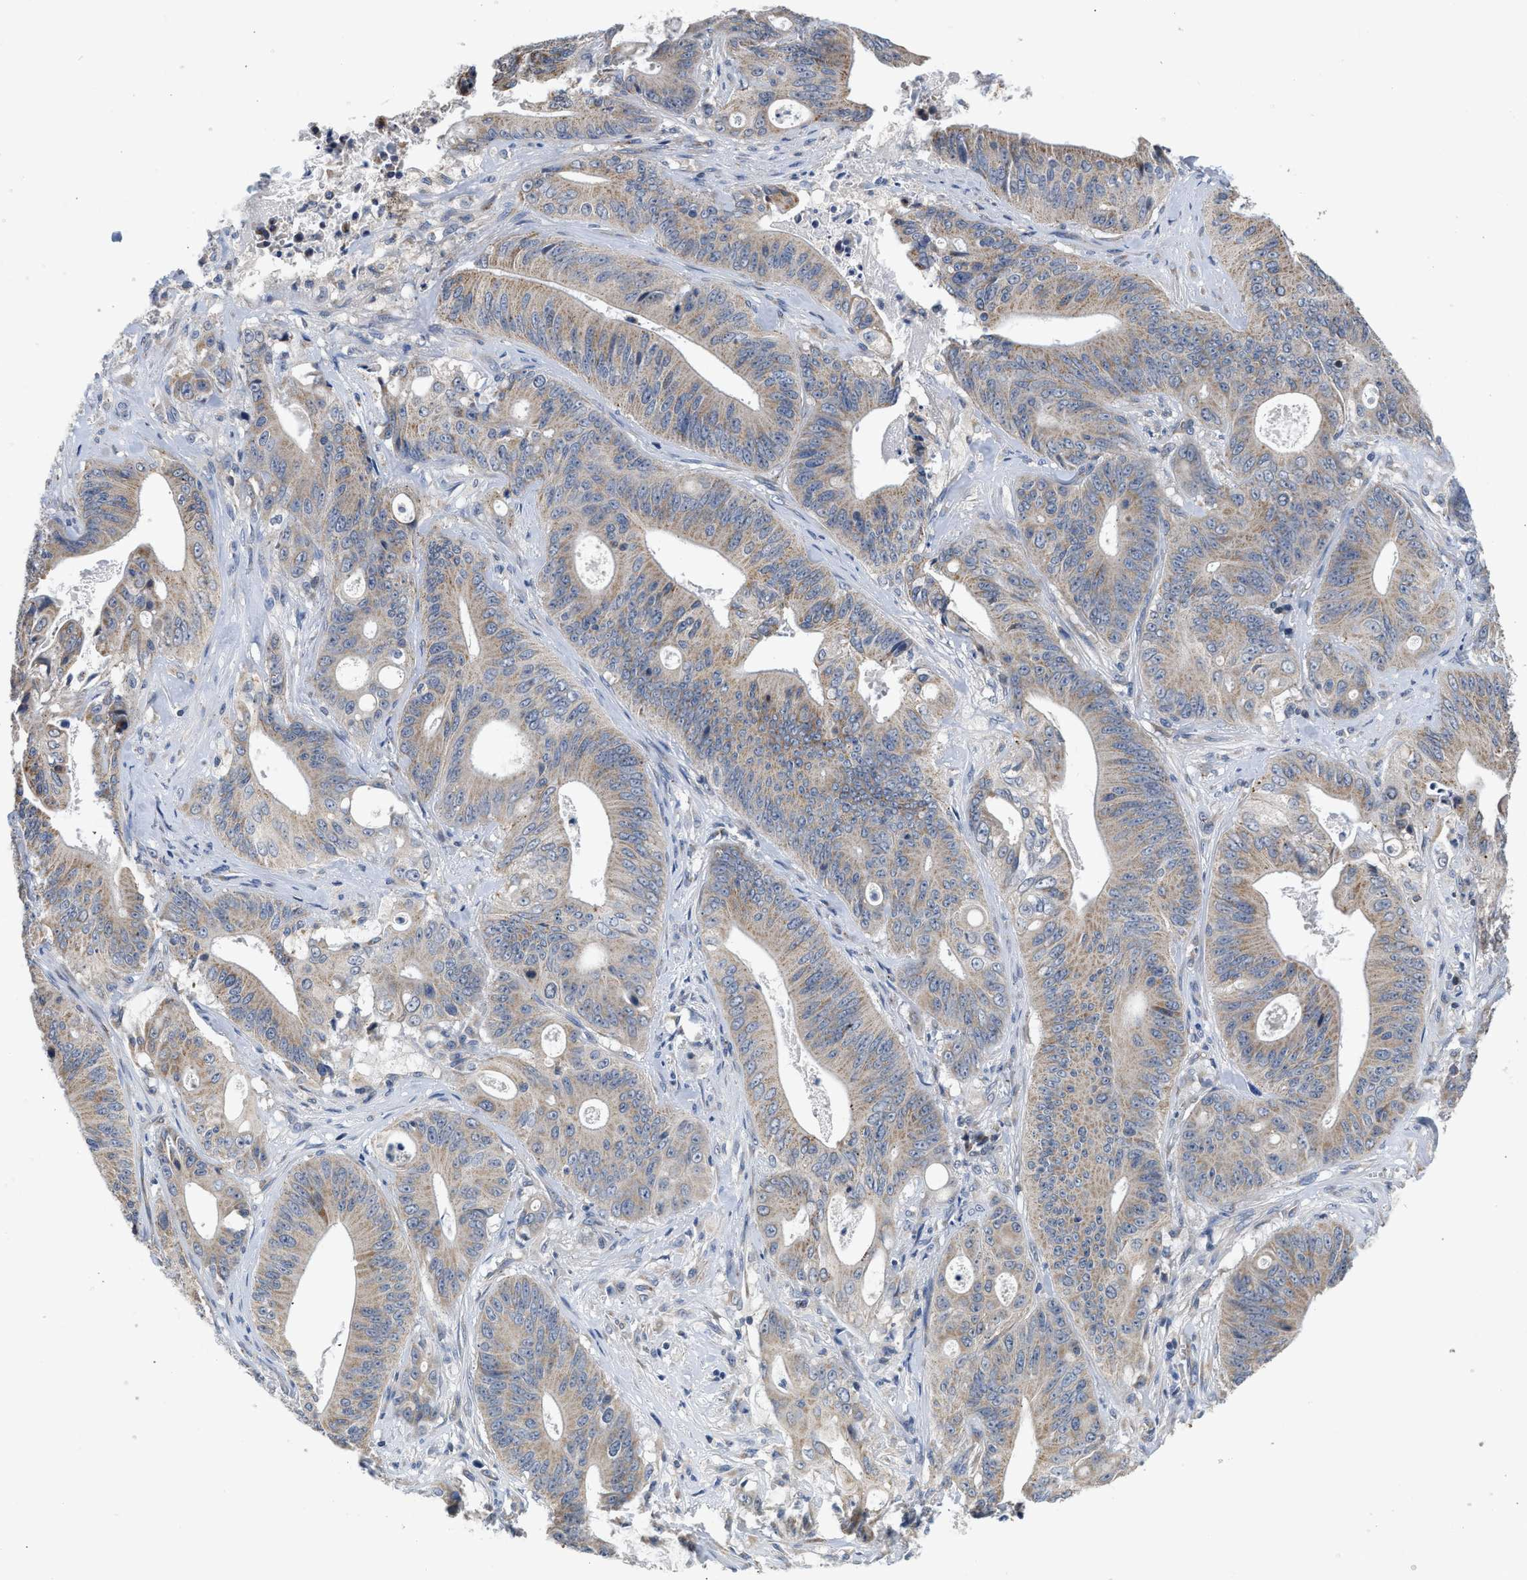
{"staining": {"intensity": "weak", "quantity": ">75%", "location": "cytoplasmic/membranous"}, "tissue": "pancreatic cancer", "cell_type": "Tumor cells", "image_type": "cancer", "snomed": [{"axis": "morphology", "description": "Normal tissue, NOS"}, {"axis": "topography", "description": "Lymph node"}], "caption": "Weak cytoplasmic/membranous protein positivity is present in about >75% of tumor cells in pancreatic cancer. (Stains: DAB in brown, nuclei in blue, Microscopy: brightfield microscopy at high magnification).", "gene": "PIM1", "patient": {"sex": "male", "age": 62}}